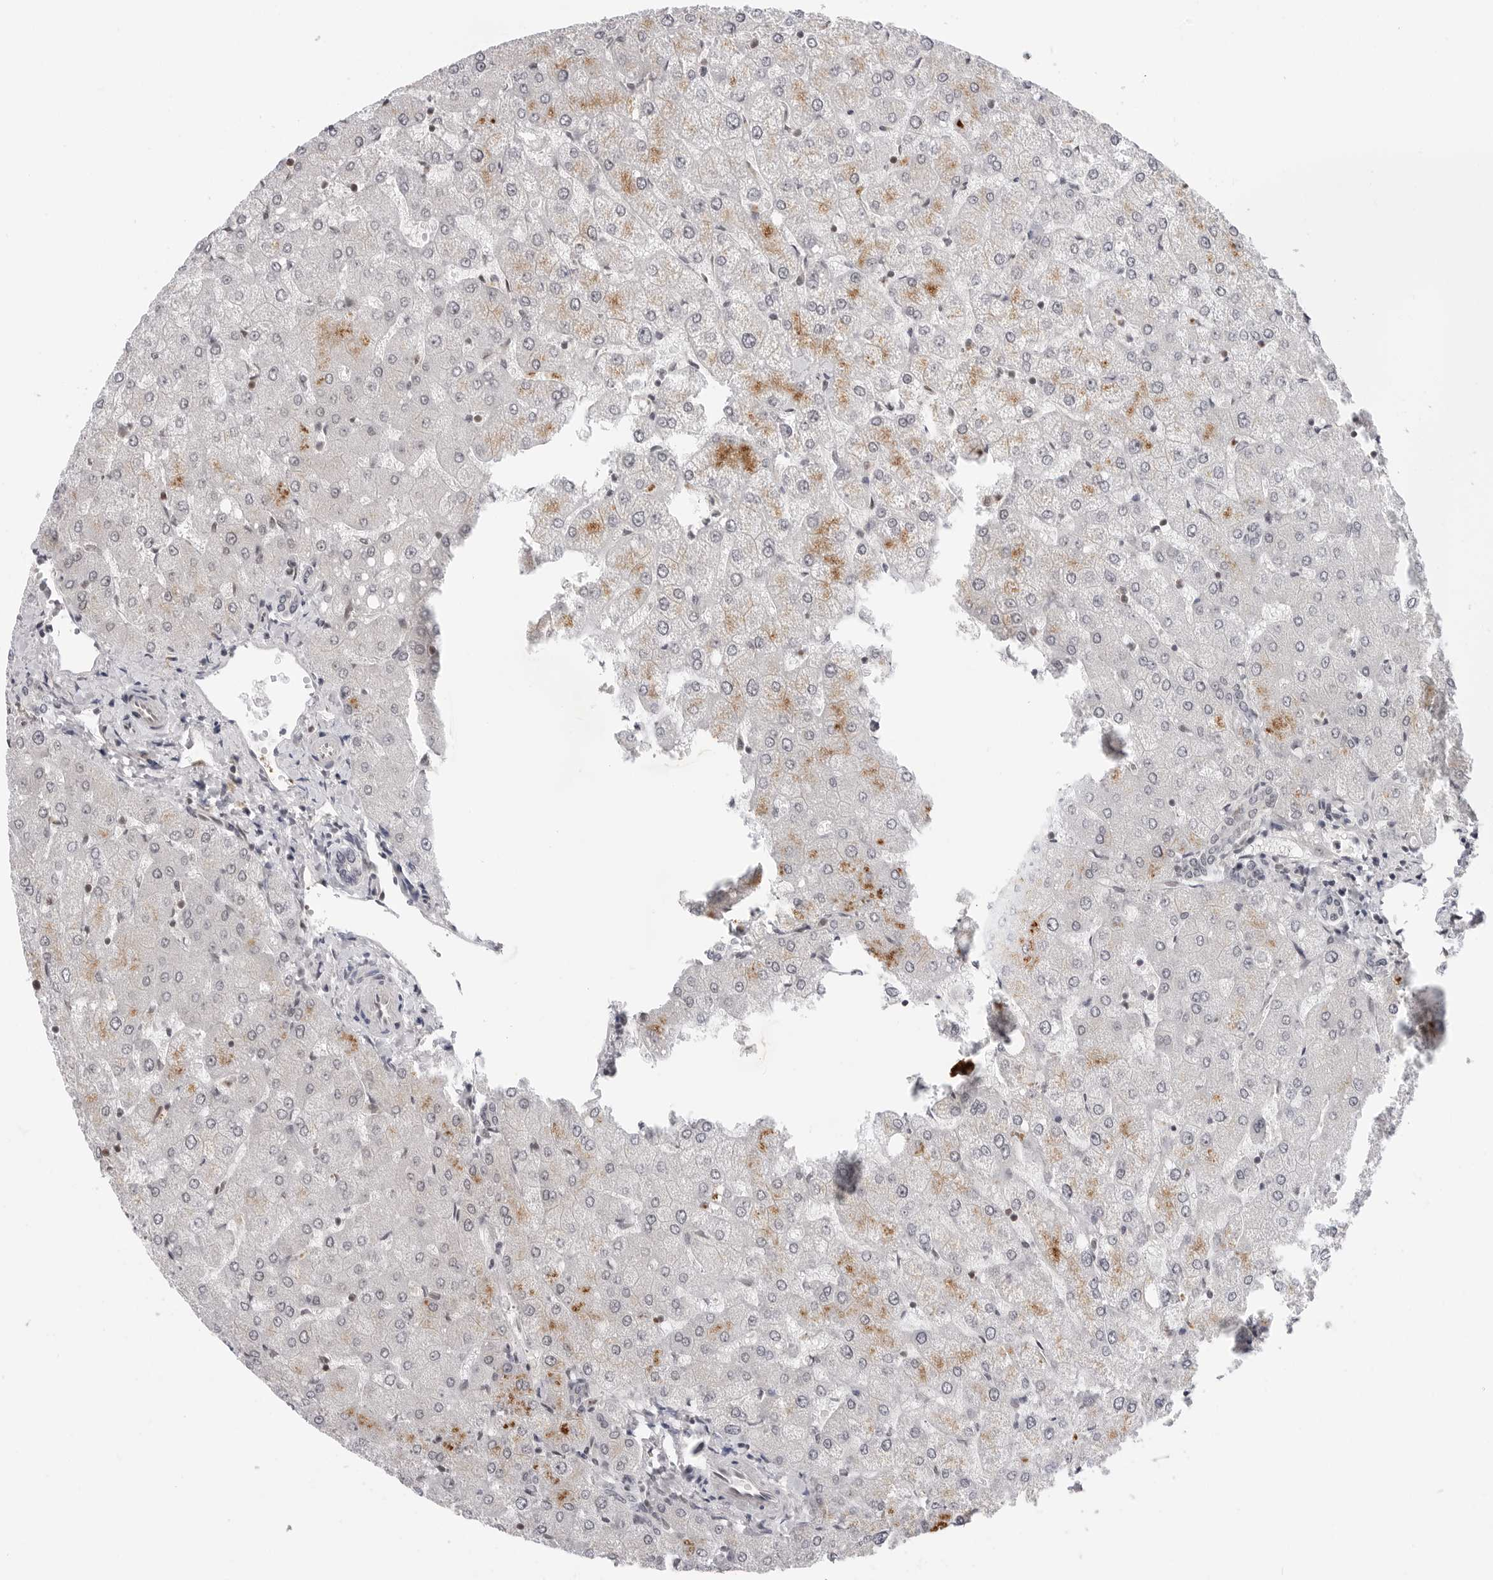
{"staining": {"intensity": "negative", "quantity": "none", "location": "none"}, "tissue": "liver", "cell_type": "Cholangiocytes", "image_type": "normal", "snomed": [{"axis": "morphology", "description": "Normal tissue, NOS"}, {"axis": "topography", "description": "Liver"}], "caption": "This micrograph is of normal liver stained with immunohistochemistry to label a protein in brown with the nuclei are counter-stained blue. There is no staining in cholangiocytes. Nuclei are stained in blue.", "gene": "C8orf33", "patient": {"sex": "female", "age": 54}}